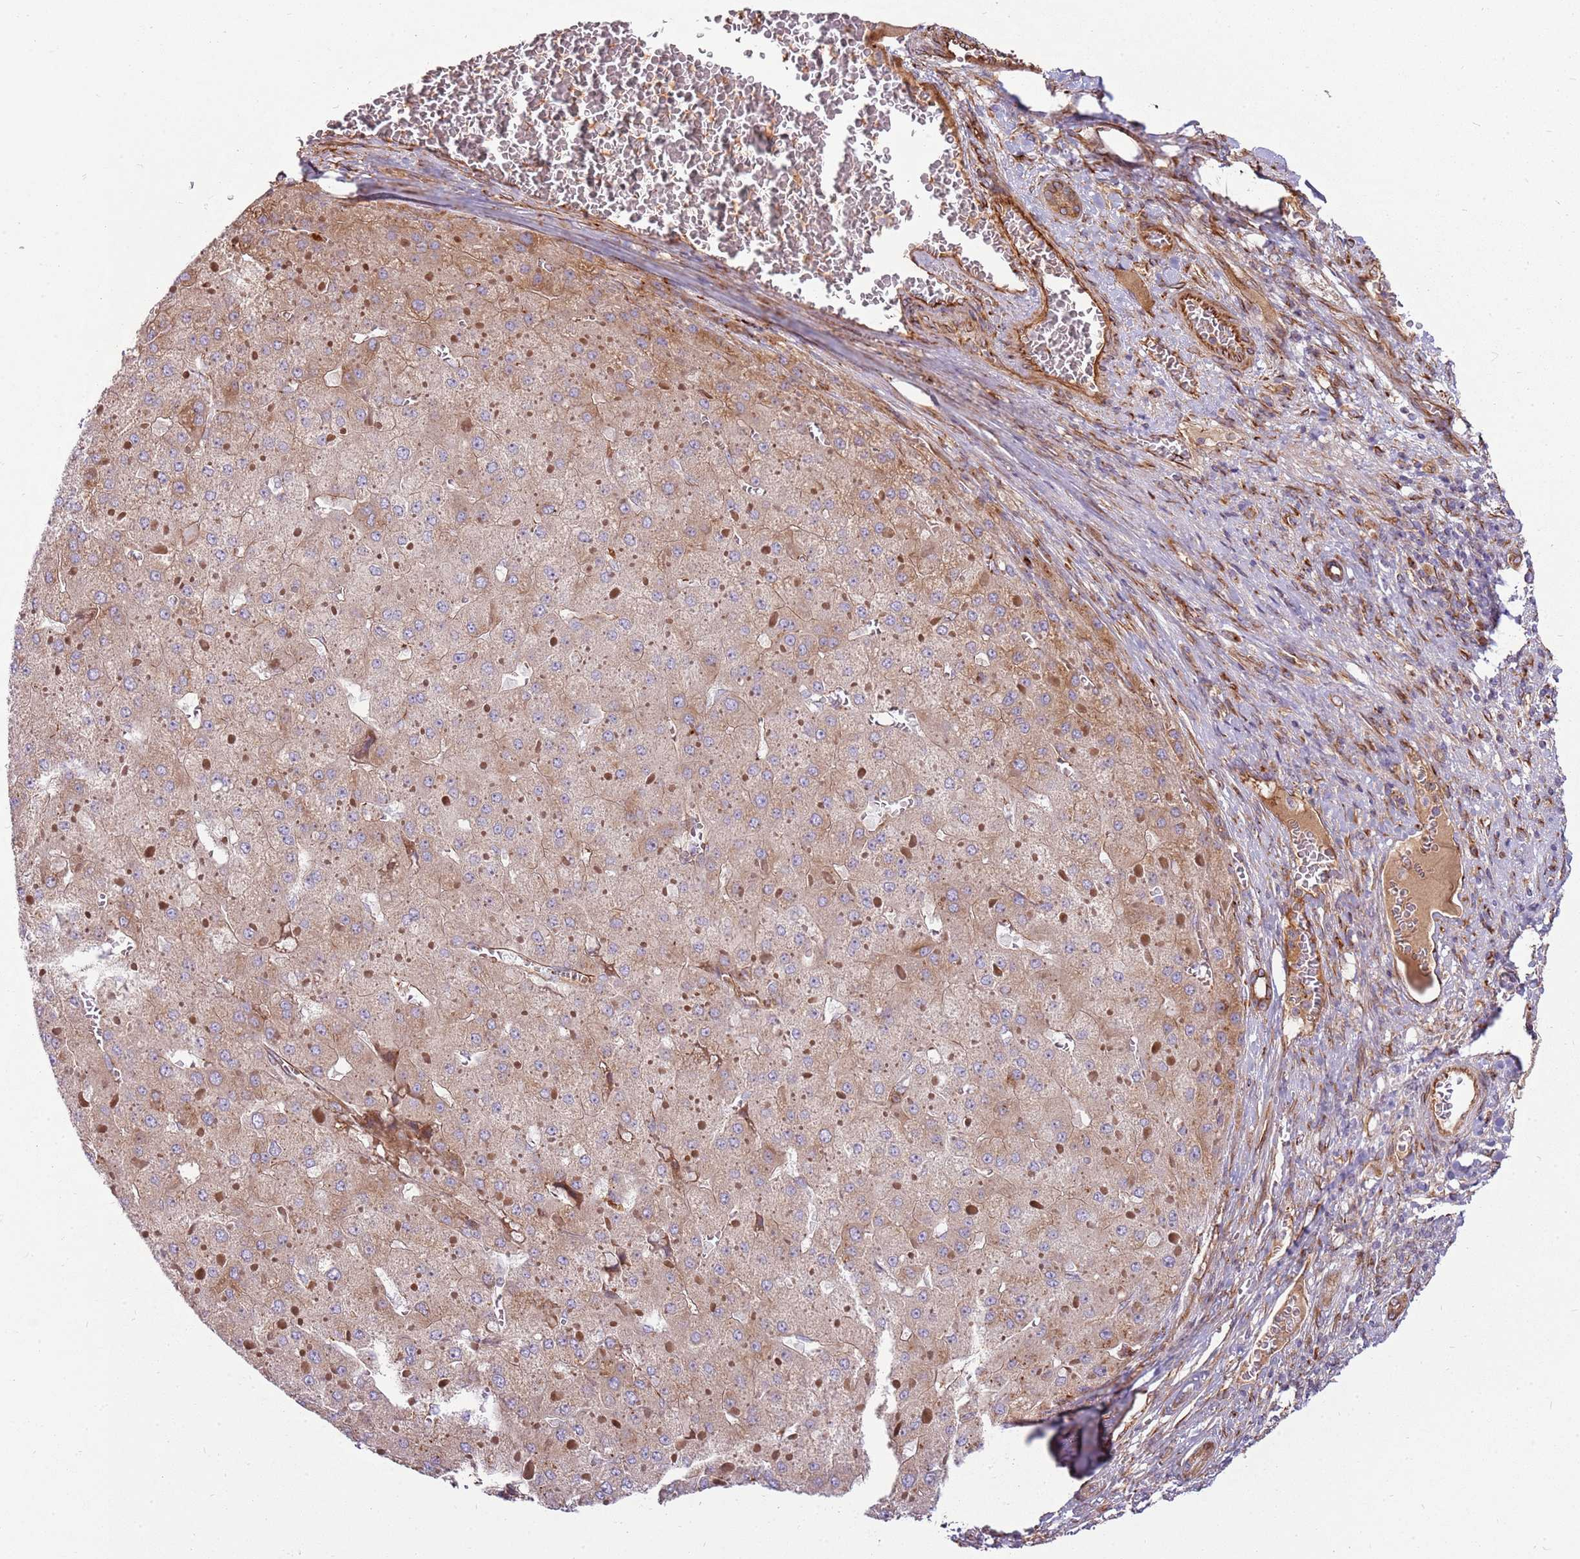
{"staining": {"intensity": "weak", "quantity": ">75%", "location": "cytoplasmic/membranous"}, "tissue": "liver cancer", "cell_type": "Tumor cells", "image_type": "cancer", "snomed": [{"axis": "morphology", "description": "Carcinoma, Hepatocellular, NOS"}, {"axis": "topography", "description": "Liver"}], "caption": "High-power microscopy captured an immunohistochemistry micrograph of liver cancer (hepatocellular carcinoma), revealing weak cytoplasmic/membranous expression in approximately >75% of tumor cells.", "gene": "EMC1", "patient": {"sex": "female", "age": 73}}